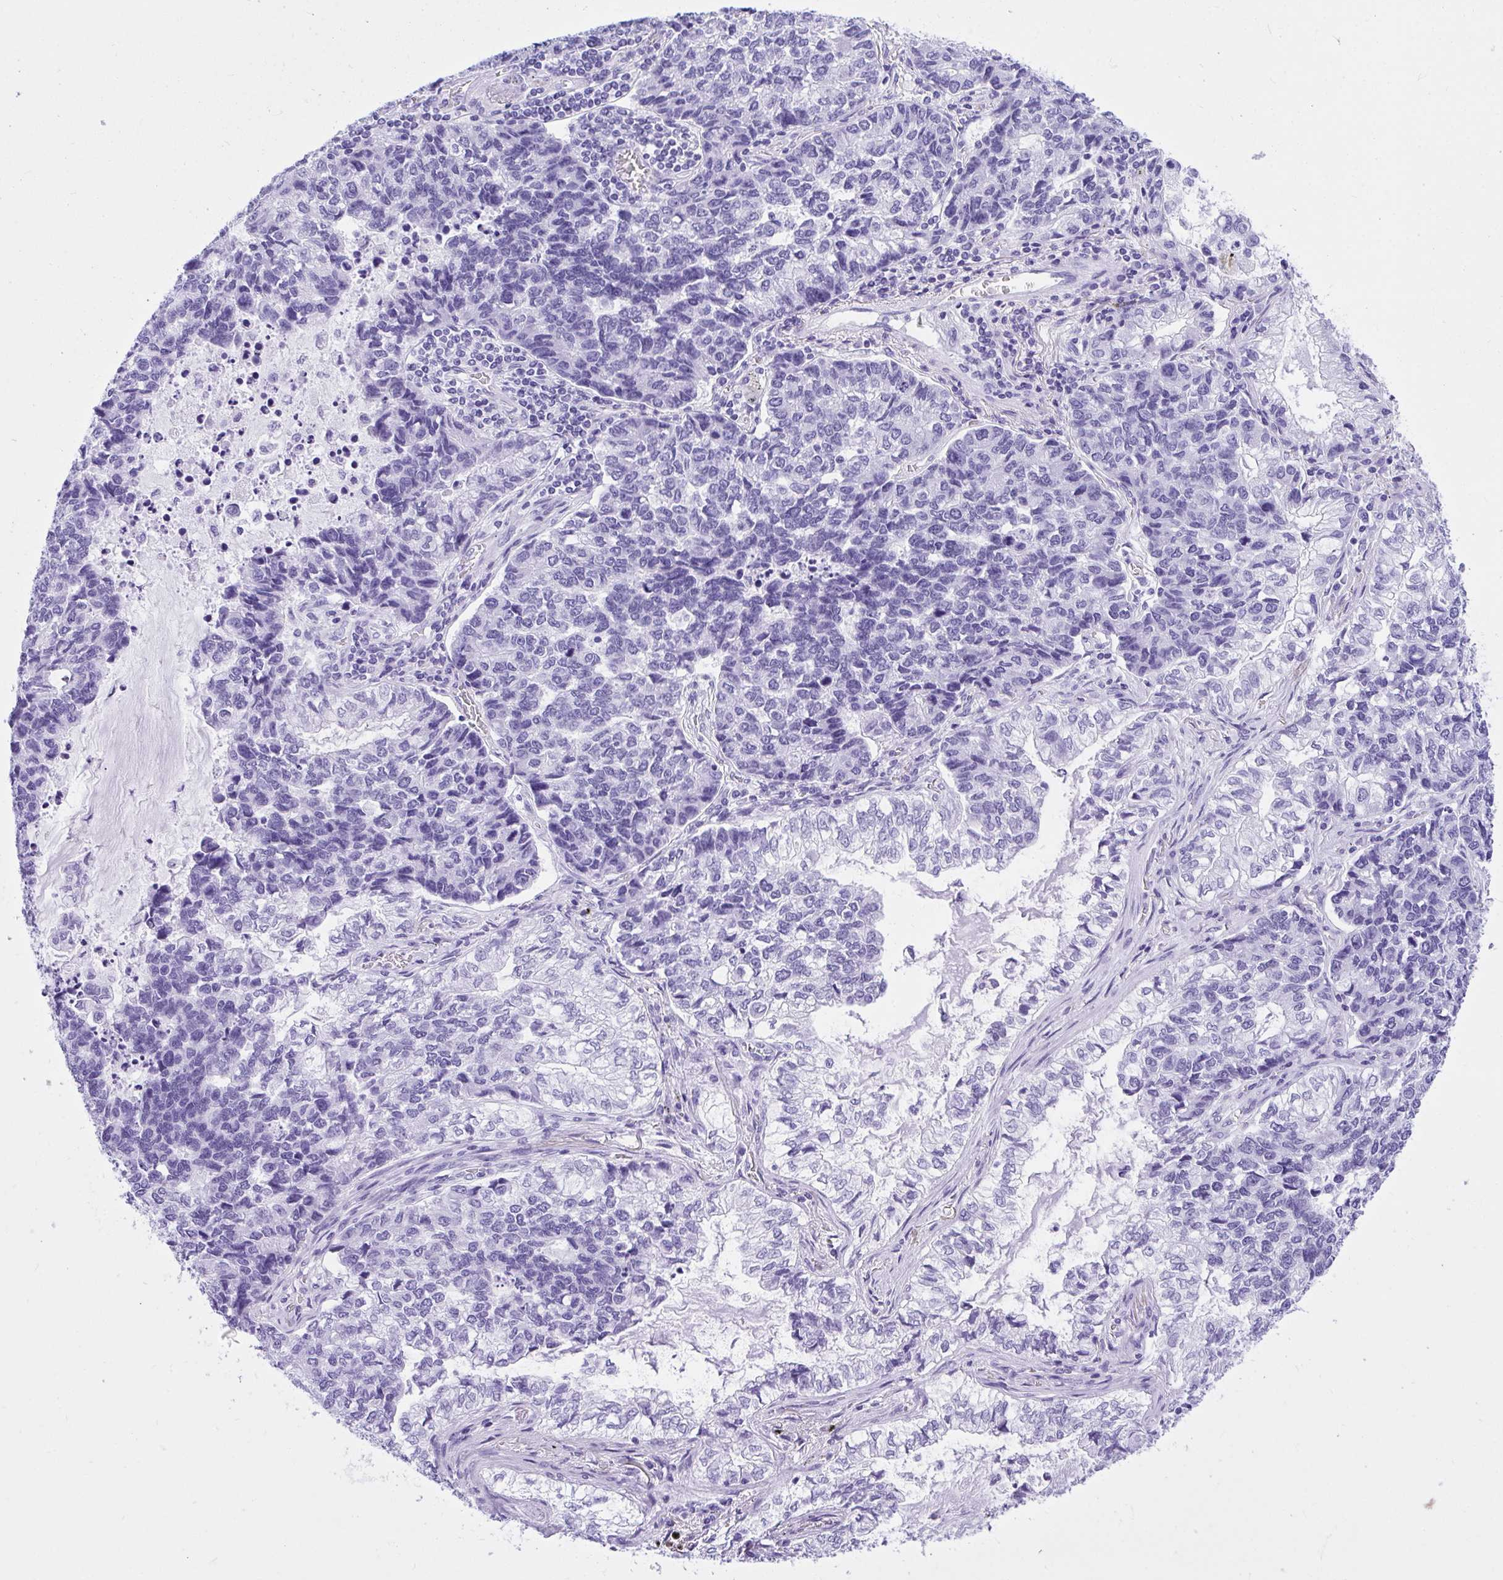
{"staining": {"intensity": "negative", "quantity": "none", "location": "none"}, "tissue": "lung cancer", "cell_type": "Tumor cells", "image_type": "cancer", "snomed": [{"axis": "morphology", "description": "Adenocarcinoma, NOS"}, {"axis": "topography", "description": "Lymph node"}, {"axis": "topography", "description": "Lung"}], "caption": "Protein analysis of lung adenocarcinoma demonstrates no significant staining in tumor cells.", "gene": "TLN2", "patient": {"sex": "male", "age": 66}}